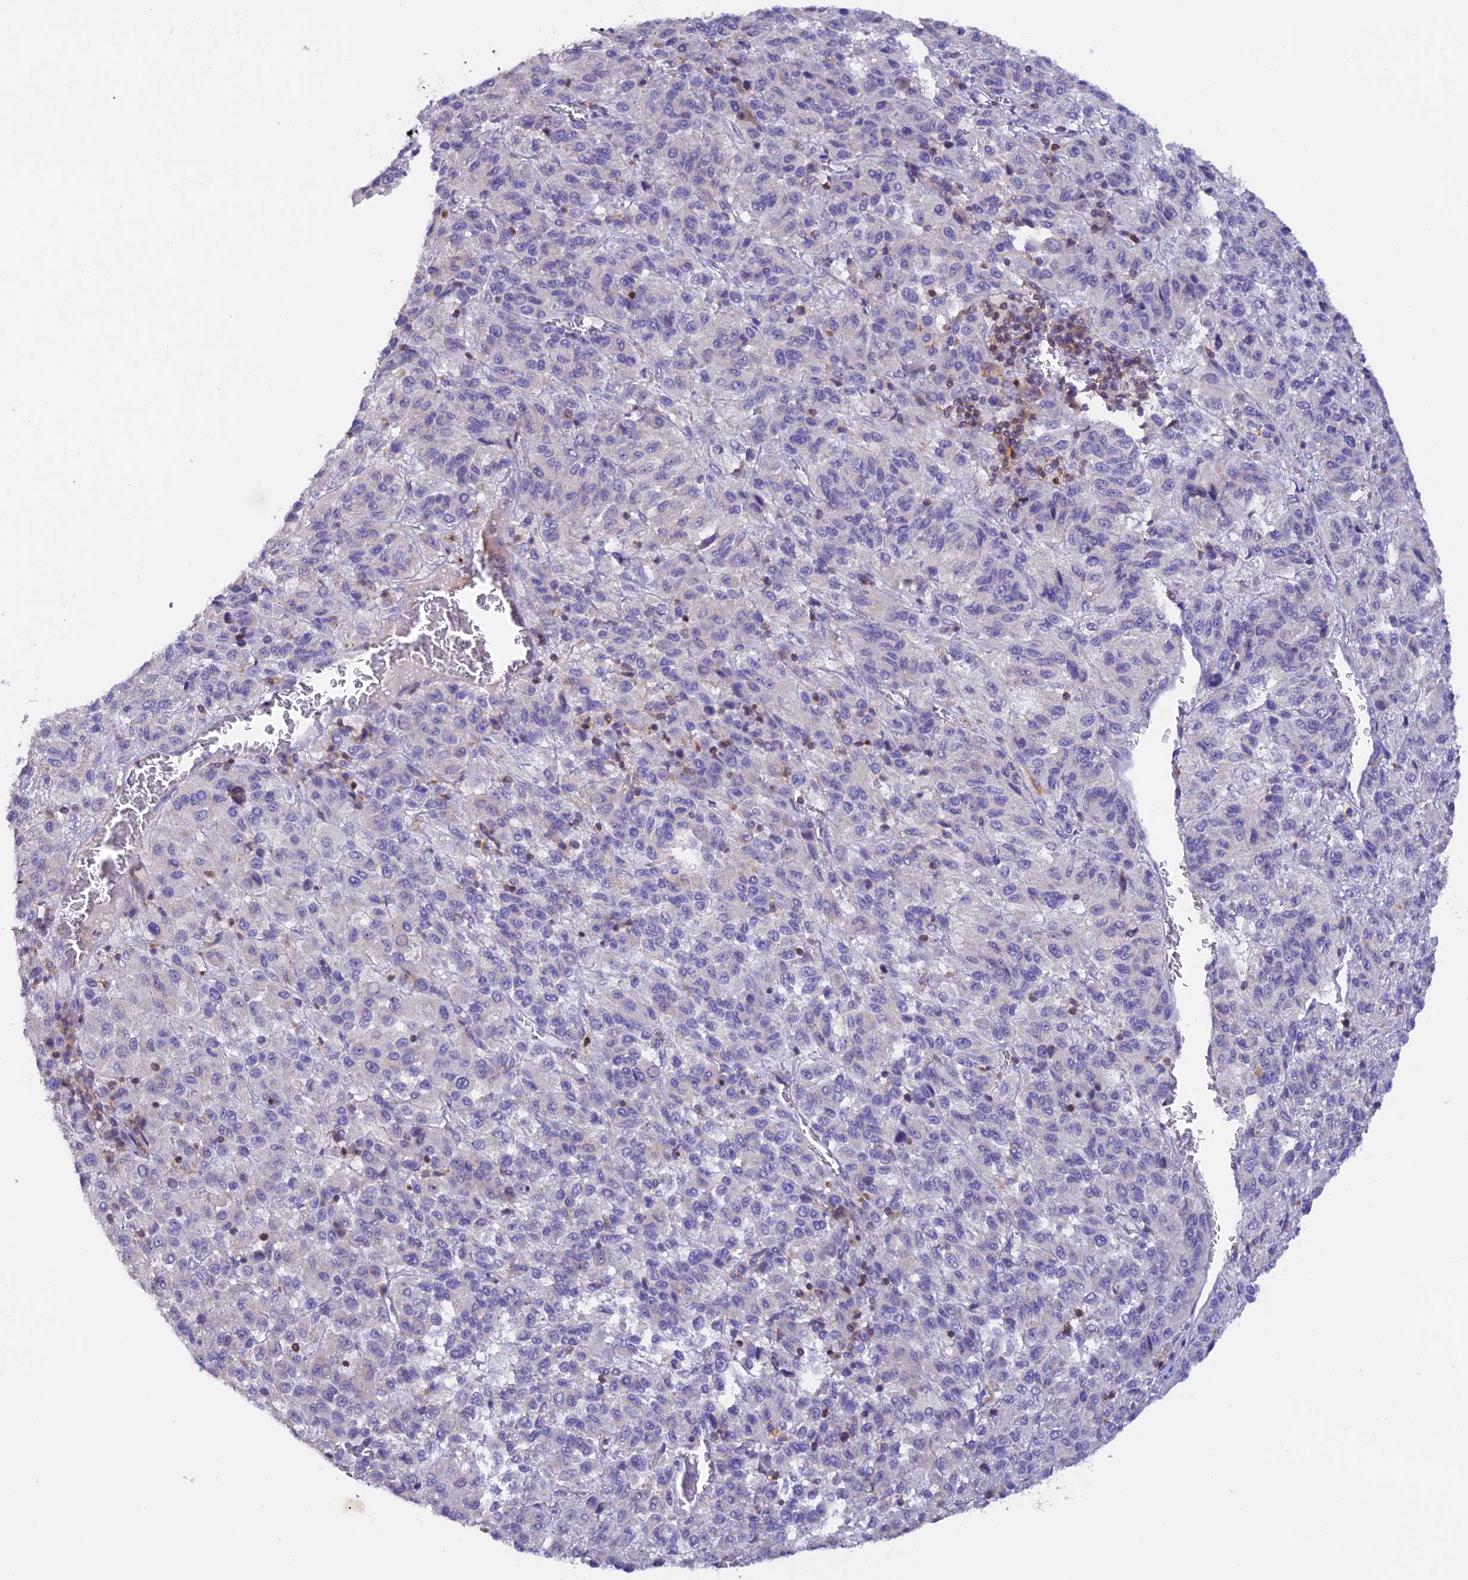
{"staining": {"intensity": "negative", "quantity": "none", "location": "none"}, "tissue": "melanoma", "cell_type": "Tumor cells", "image_type": "cancer", "snomed": [{"axis": "morphology", "description": "Malignant melanoma, Metastatic site"}, {"axis": "topography", "description": "Lung"}], "caption": "Photomicrograph shows no protein staining in tumor cells of melanoma tissue.", "gene": "LPXN", "patient": {"sex": "male", "age": 64}}